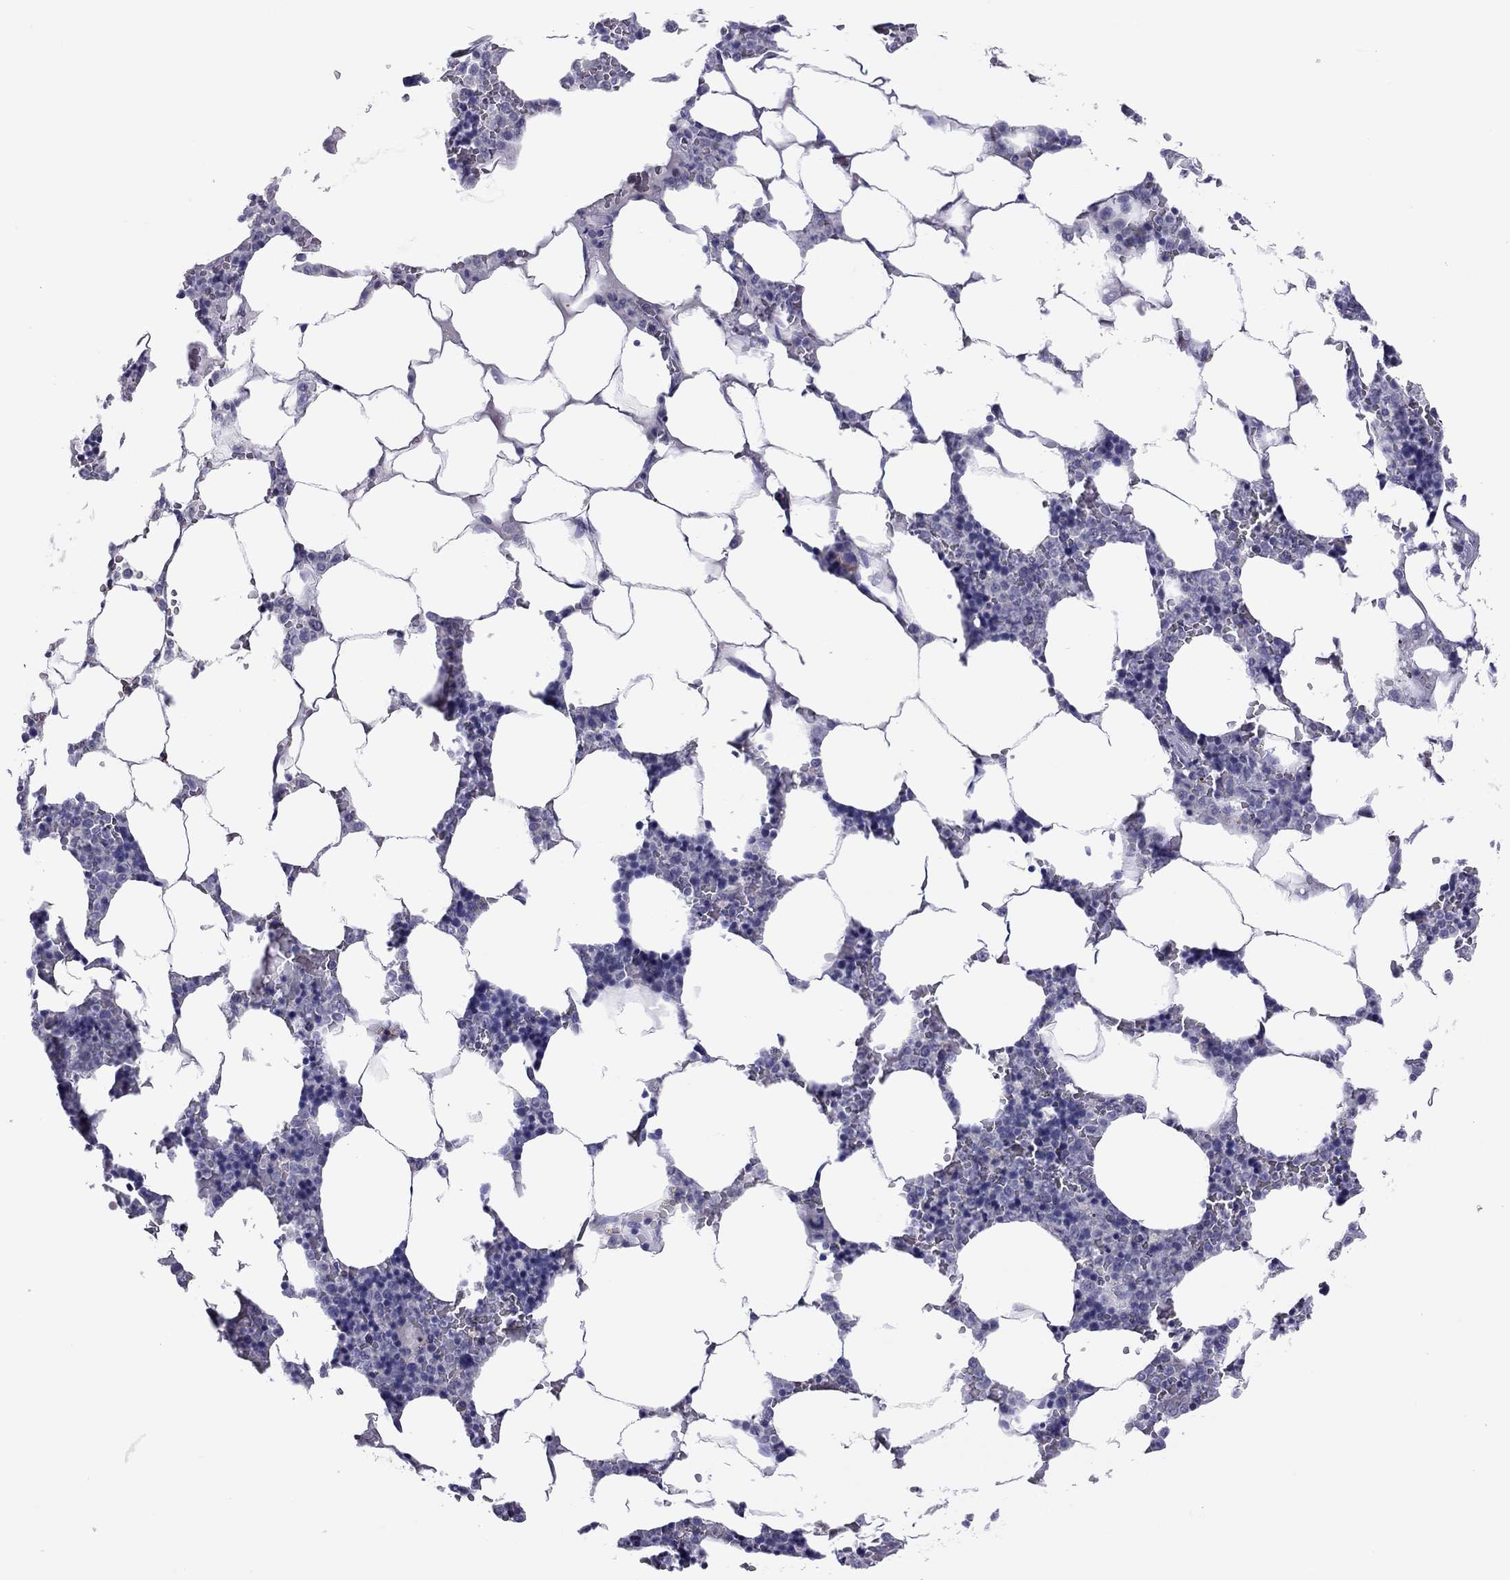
{"staining": {"intensity": "negative", "quantity": "none", "location": "none"}, "tissue": "bone marrow", "cell_type": "Hematopoietic cells", "image_type": "normal", "snomed": [{"axis": "morphology", "description": "Normal tissue, NOS"}, {"axis": "topography", "description": "Bone marrow"}], "caption": "Immunohistochemistry of unremarkable human bone marrow reveals no positivity in hematopoietic cells. Nuclei are stained in blue.", "gene": "PPP1R3A", "patient": {"sex": "male", "age": 63}}